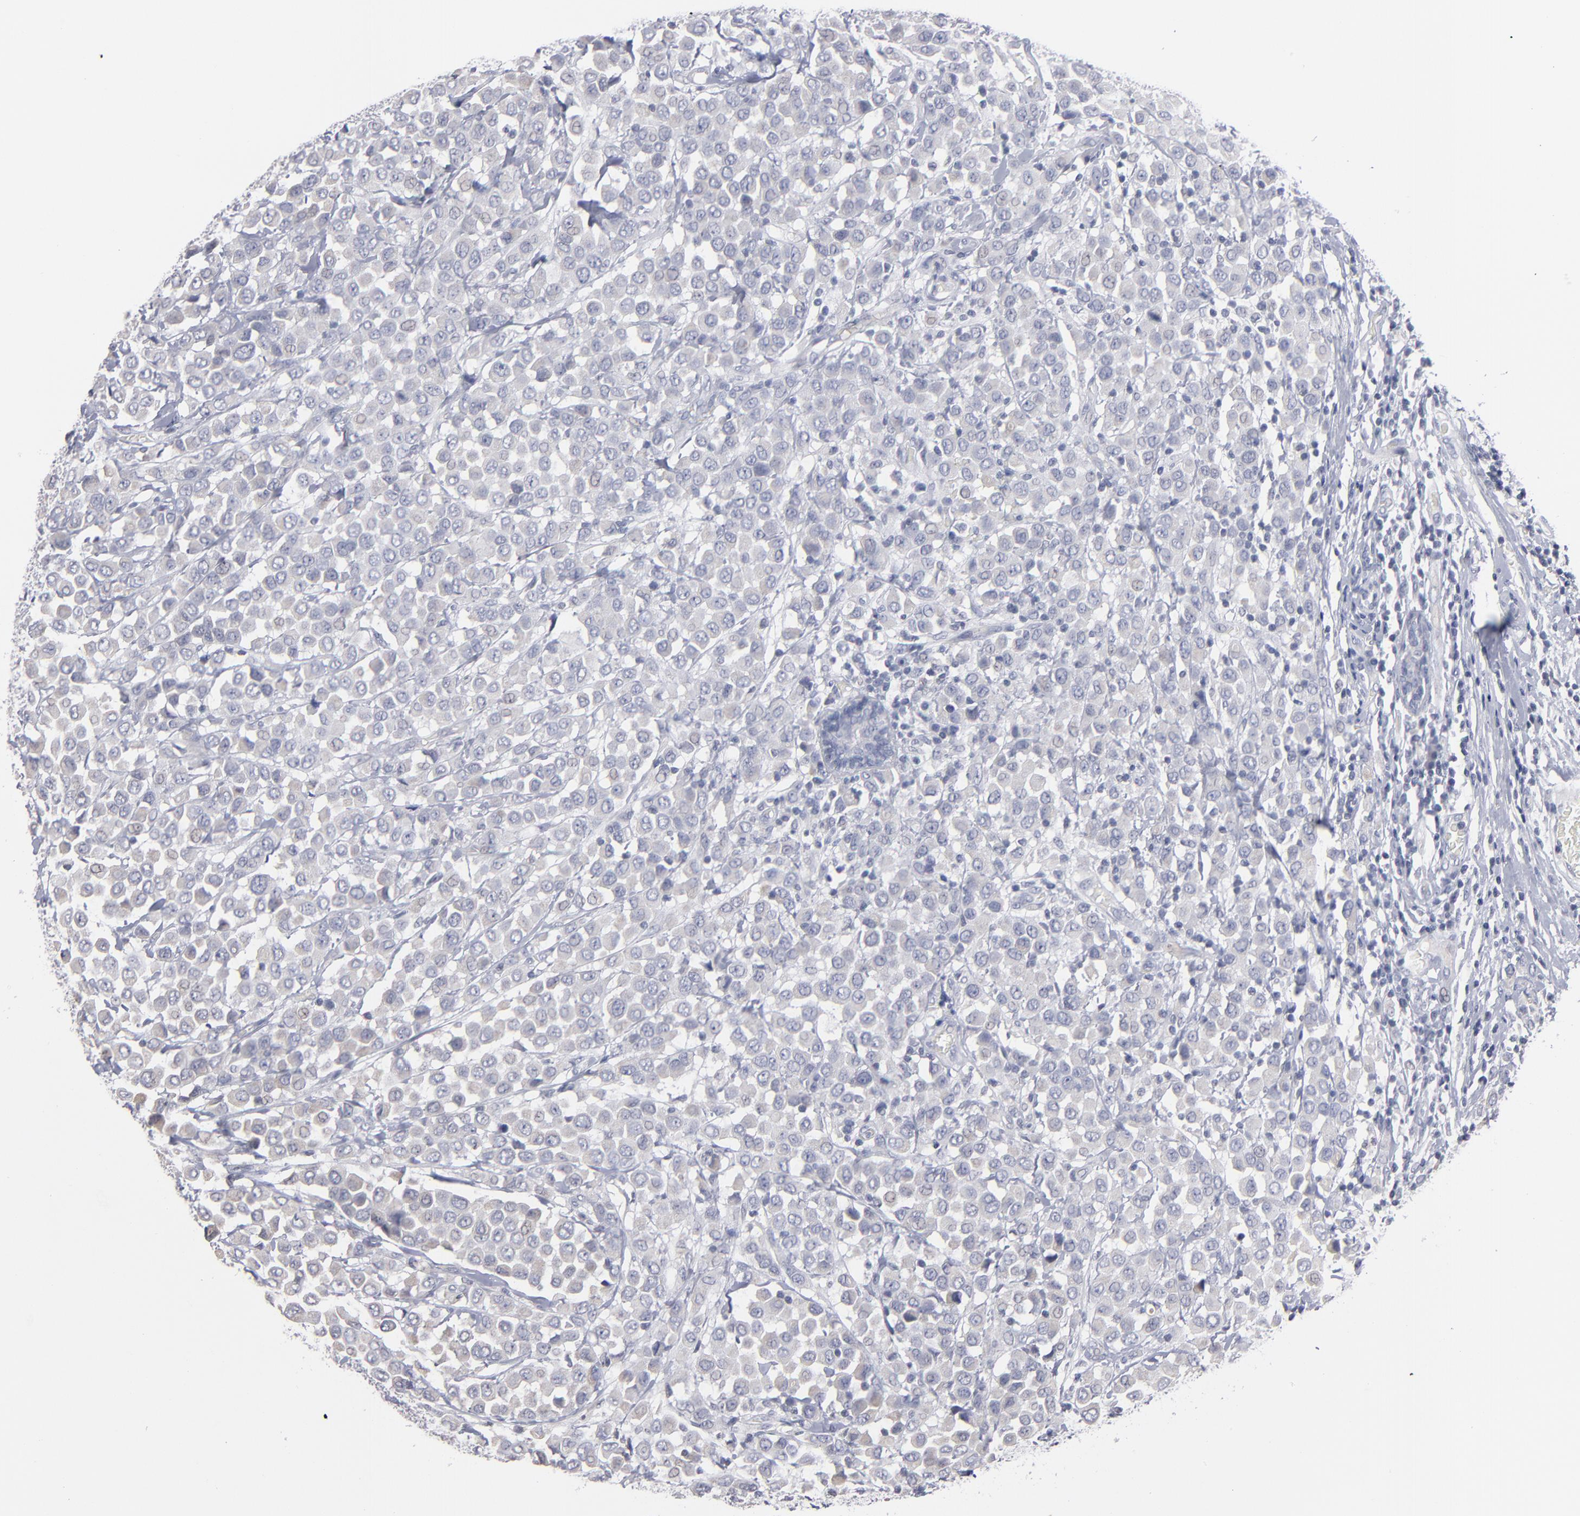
{"staining": {"intensity": "negative", "quantity": "none", "location": "none"}, "tissue": "breast cancer", "cell_type": "Tumor cells", "image_type": "cancer", "snomed": [{"axis": "morphology", "description": "Duct carcinoma"}, {"axis": "topography", "description": "Breast"}], "caption": "There is no significant staining in tumor cells of breast intraductal carcinoma.", "gene": "RPH3A", "patient": {"sex": "female", "age": 61}}